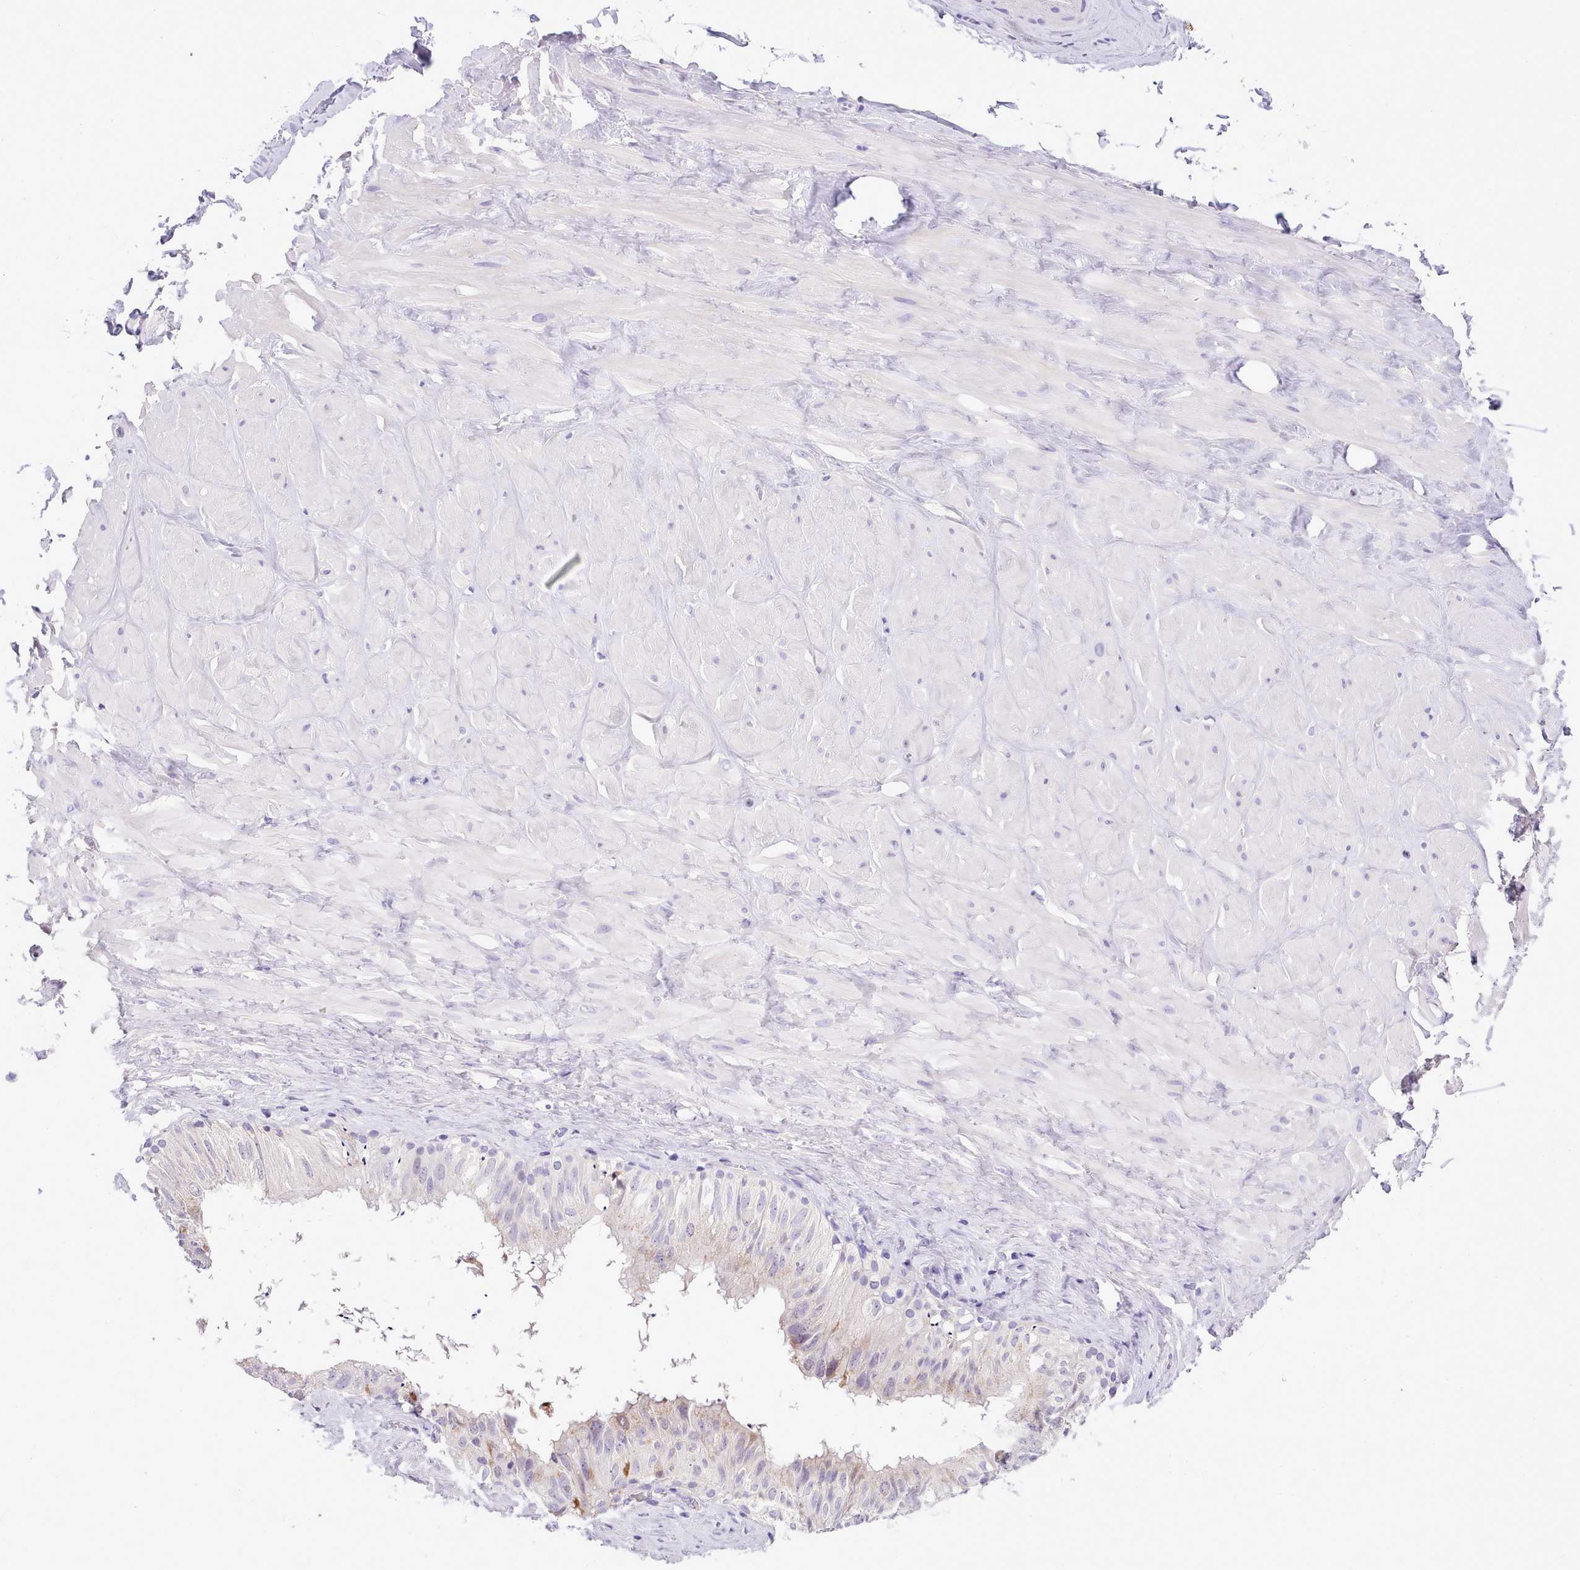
{"staining": {"intensity": "negative", "quantity": "none", "location": "none"}, "tissue": "adipose tissue", "cell_type": "Adipocytes", "image_type": "normal", "snomed": [{"axis": "morphology", "description": "Normal tissue, NOS"}, {"axis": "topography", "description": "Soft tissue"}, {"axis": "topography", "description": "Adipose tissue"}, {"axis": "topography", "description": "Vascular tissue"}, {"axis": "topography", "description": "Peripheral nerve tissue"}], "caption": "This is a image of IHC staining of benign adipose tissue, which shows no positivity in adipocytes. (Brightfield microscopy of DAB (3,3'-diaminobenzidine) immunohistochemistry (IHC) at high magnification).", "gene": "FAM83E", "patient": {"sex": "male", "age": 46}}